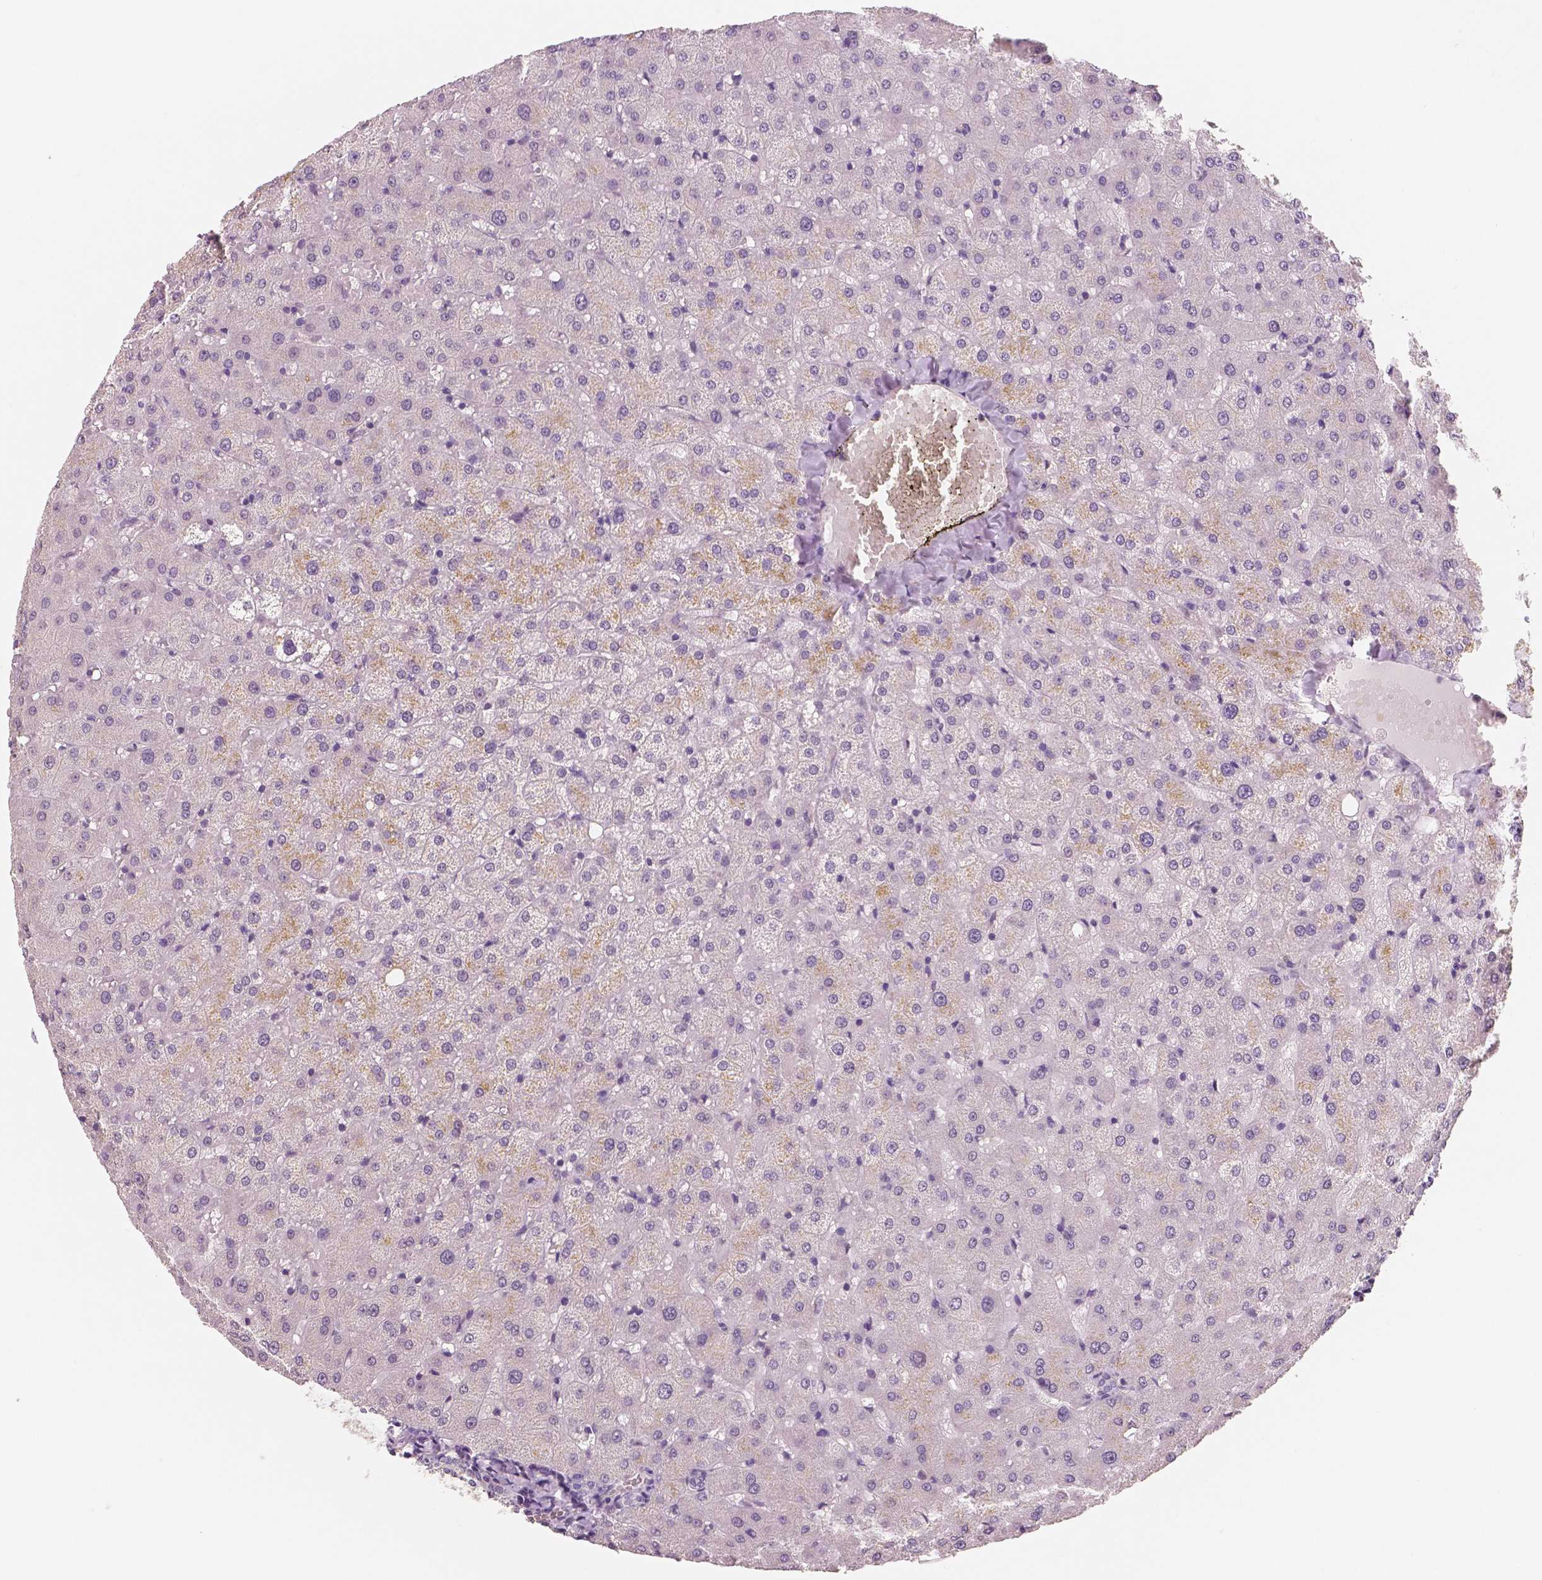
{"staining": {"intensity": "negative", "quantity": "none", "location": "none"}, "tissue": "liver", "cell_type": "Cholangiocytes", "image_type": "normal", "snomed": [{"axis": "morphology", "description": "Normal tissue, NOS"}, {"axis": "topography", "description": "Liver"}], "caption": "Liver was stained to show a protein in brown. There is no significant staining in cholangiocytes. The staining is performed using DAB (3,3'-diaminobenzidine) brown chromogen with nuclei counter-stained in using hematoxylin.", "gene": "NECAB1", "patient": {"sex": "female", "age": 50}}